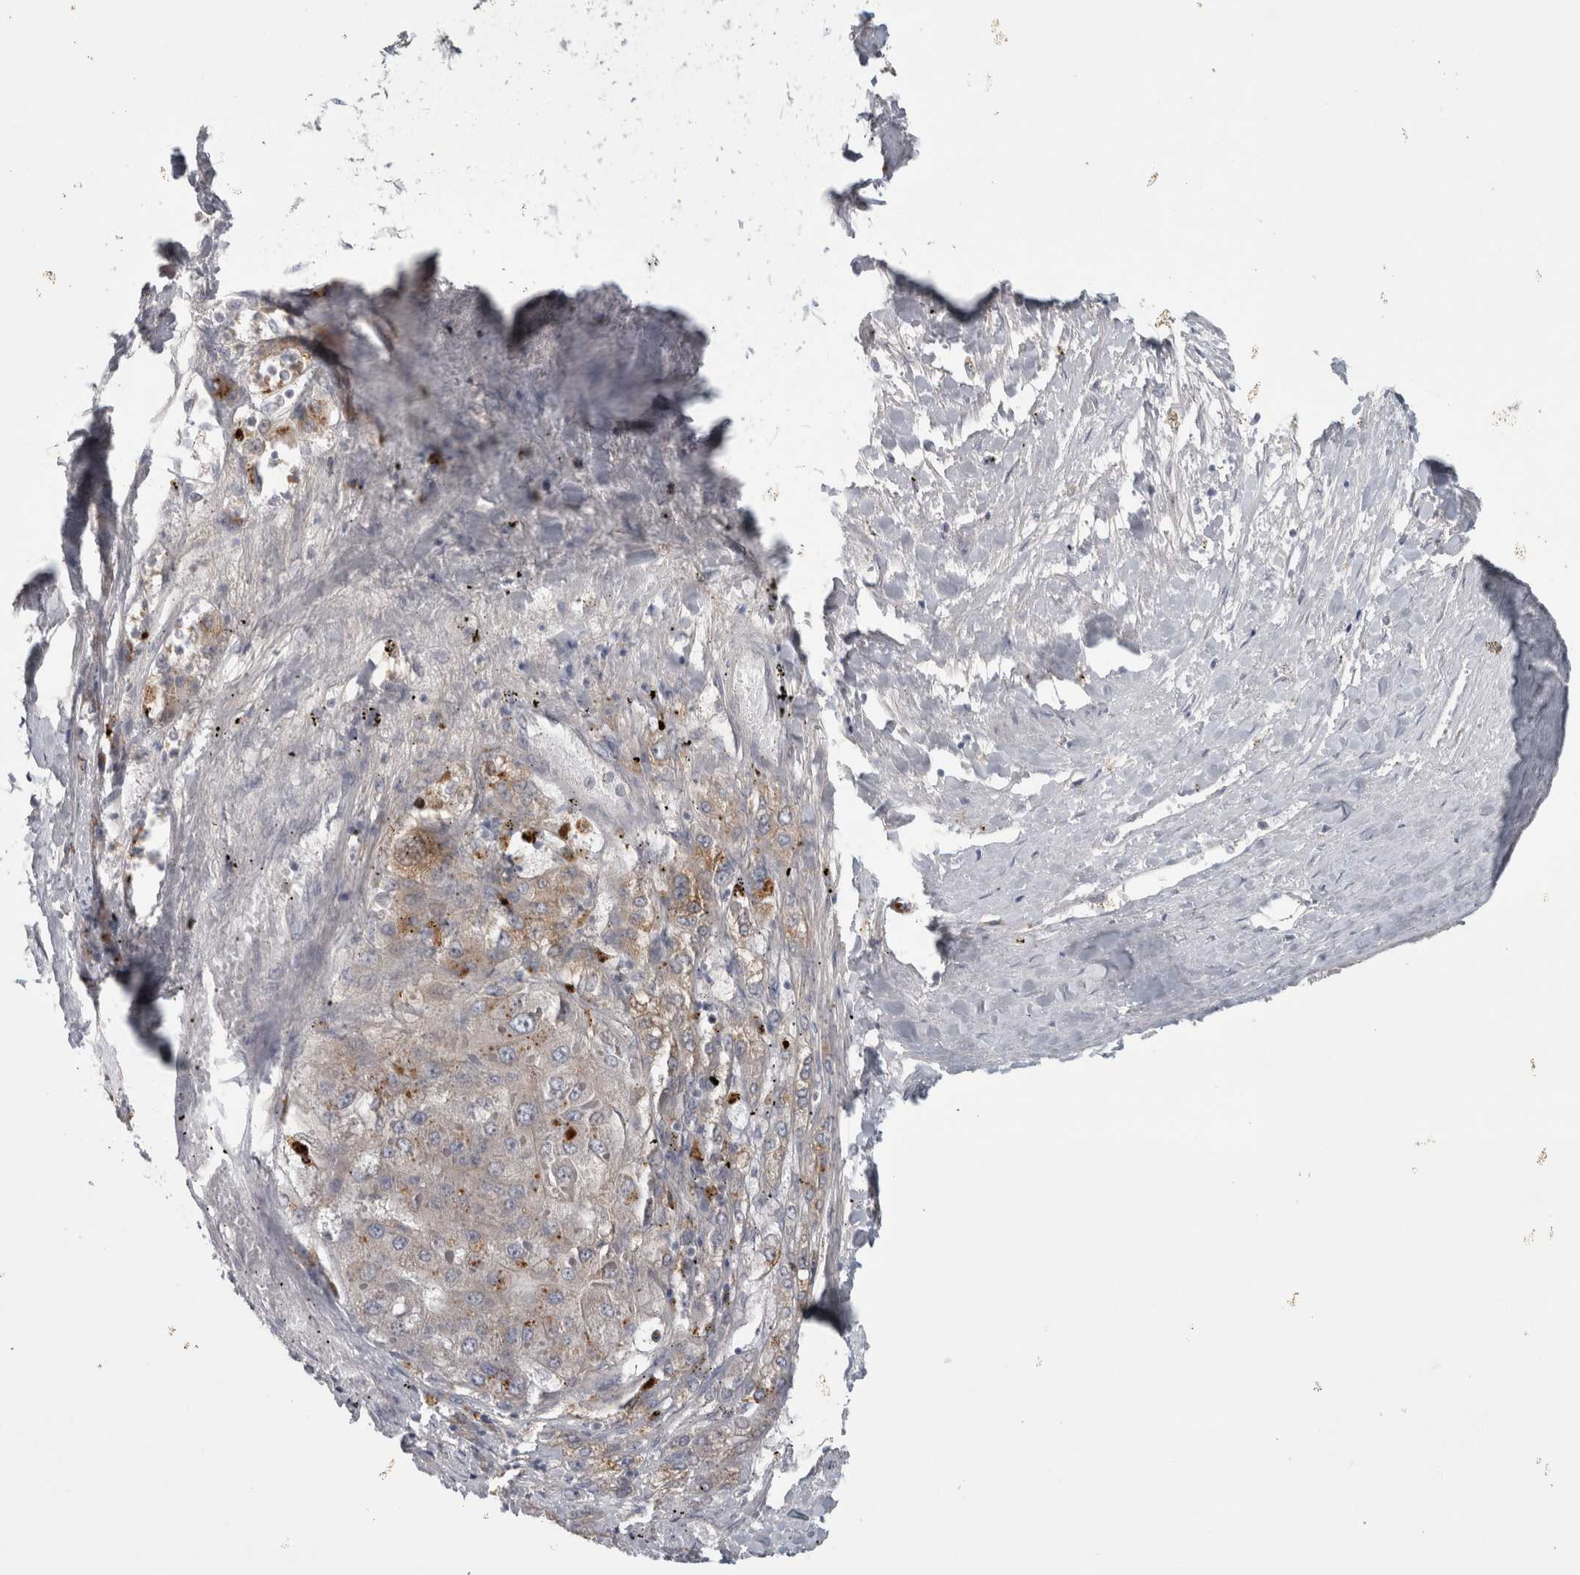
{"staining": {"intensity": "negative", "quantity": "none", "location": "none"}, "tissue": "liver cancer", "cell_type": "Tumor cells", "image_type": "cancer", "snomed": [{"axis": "morphology", "description": "Carcinoma, Hepatocellular, NOS"}, {"axis": "topography", "description": "Liver"}], "caption": "Protein analysis of liver cancer exhibits no significant positivity in tumor cells.", "gene": "ATXN2", "patient": {"sex": "female", "age": 73}}